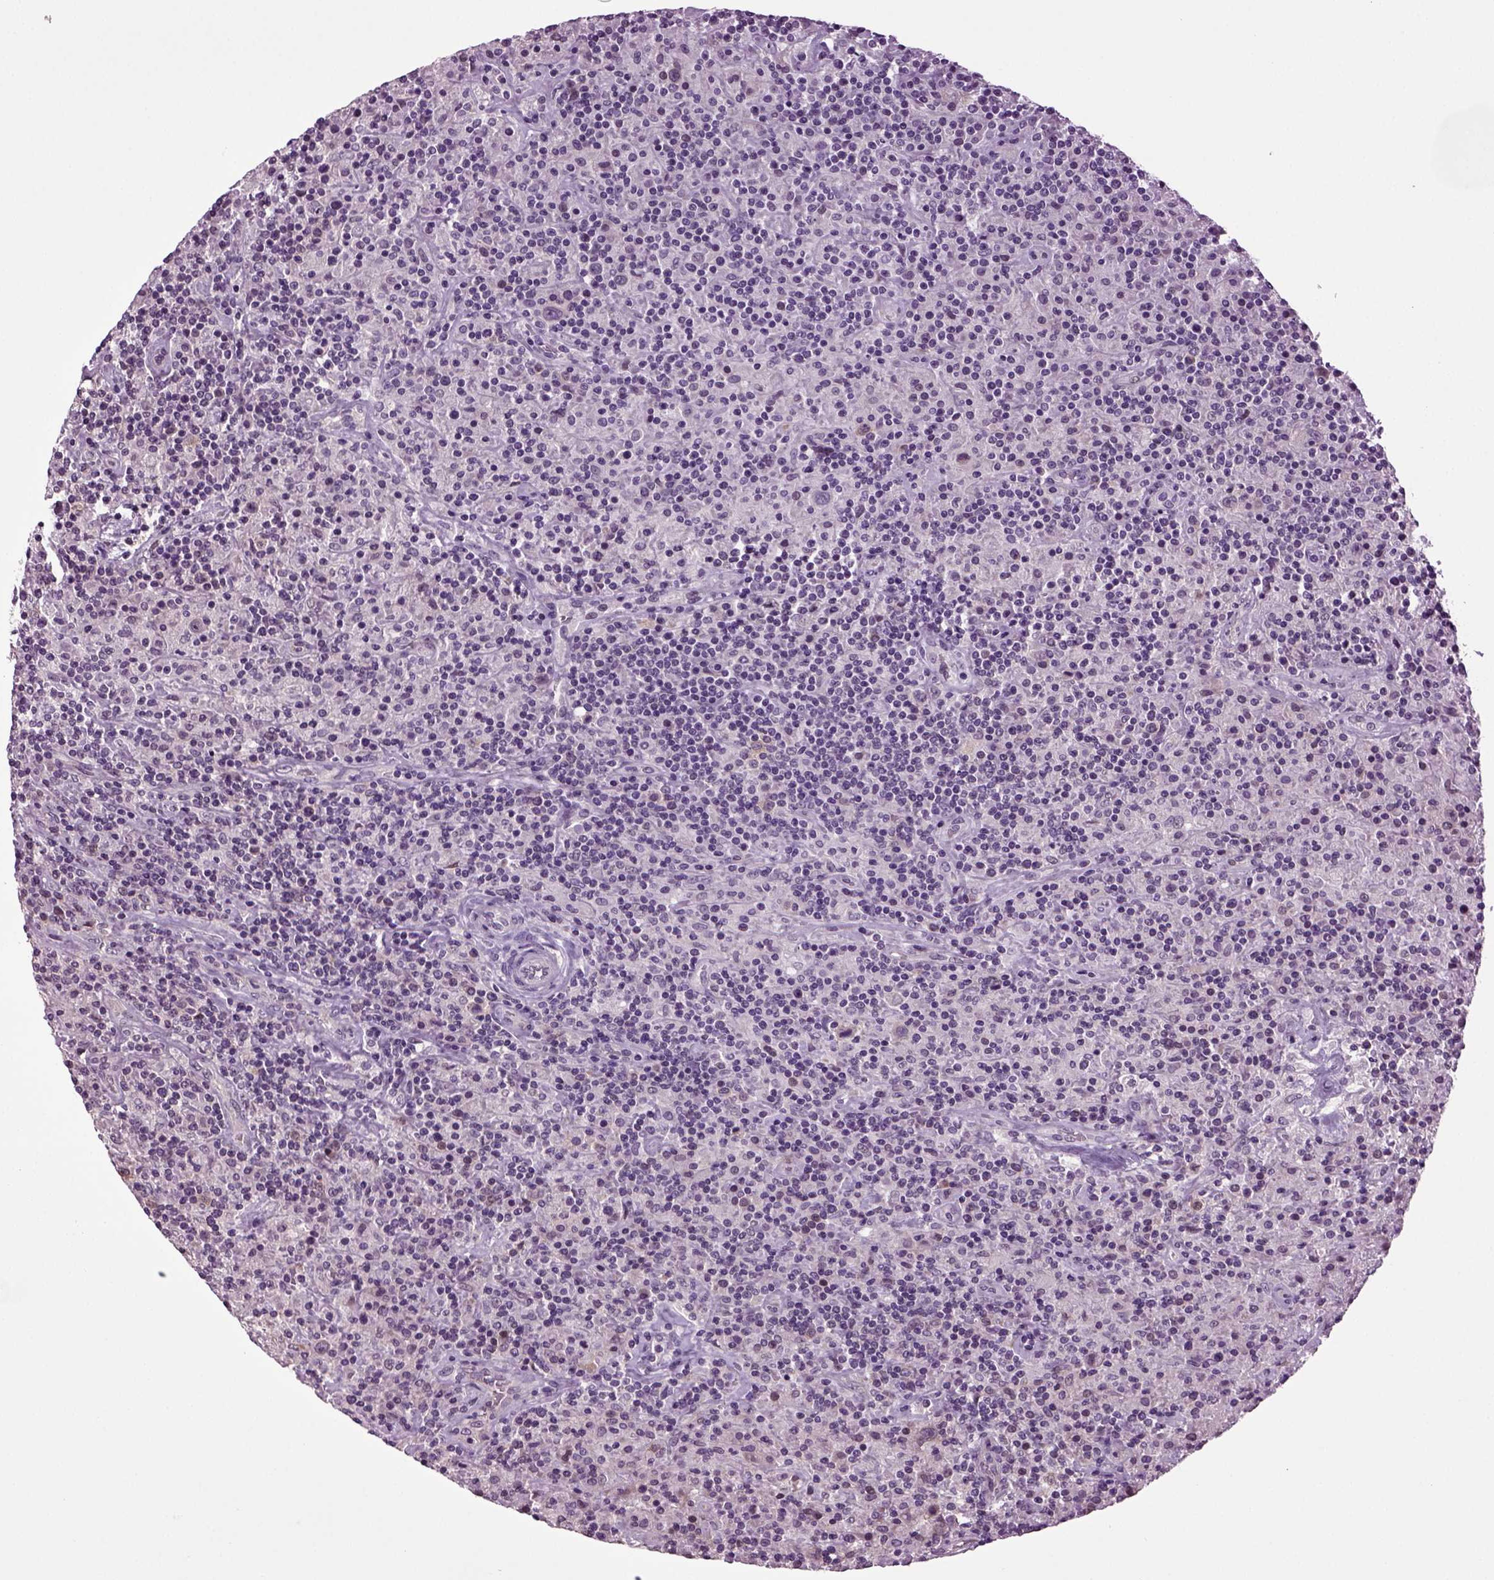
{"staining": {"intensity": "negative", "quantity": "none", "location": "none"}, "tissue": "lymphoma", "cell_type": "Tumor cells", "image_type": "cancer", "snomed": [{"axis": "morphology", "description": "Hodgkin's disease, NOS"}, {"axis": "topography", "description": "Lymph node"}], "caption": "Immunohistochemistry (IHC) micrograph of neoplastic tissue: Hodgkin's disease stained with DAB reveals no significant protein staining in tumor cells.", "gene": "PLCH2", "patient": {"sex": "male", "age": 70}}